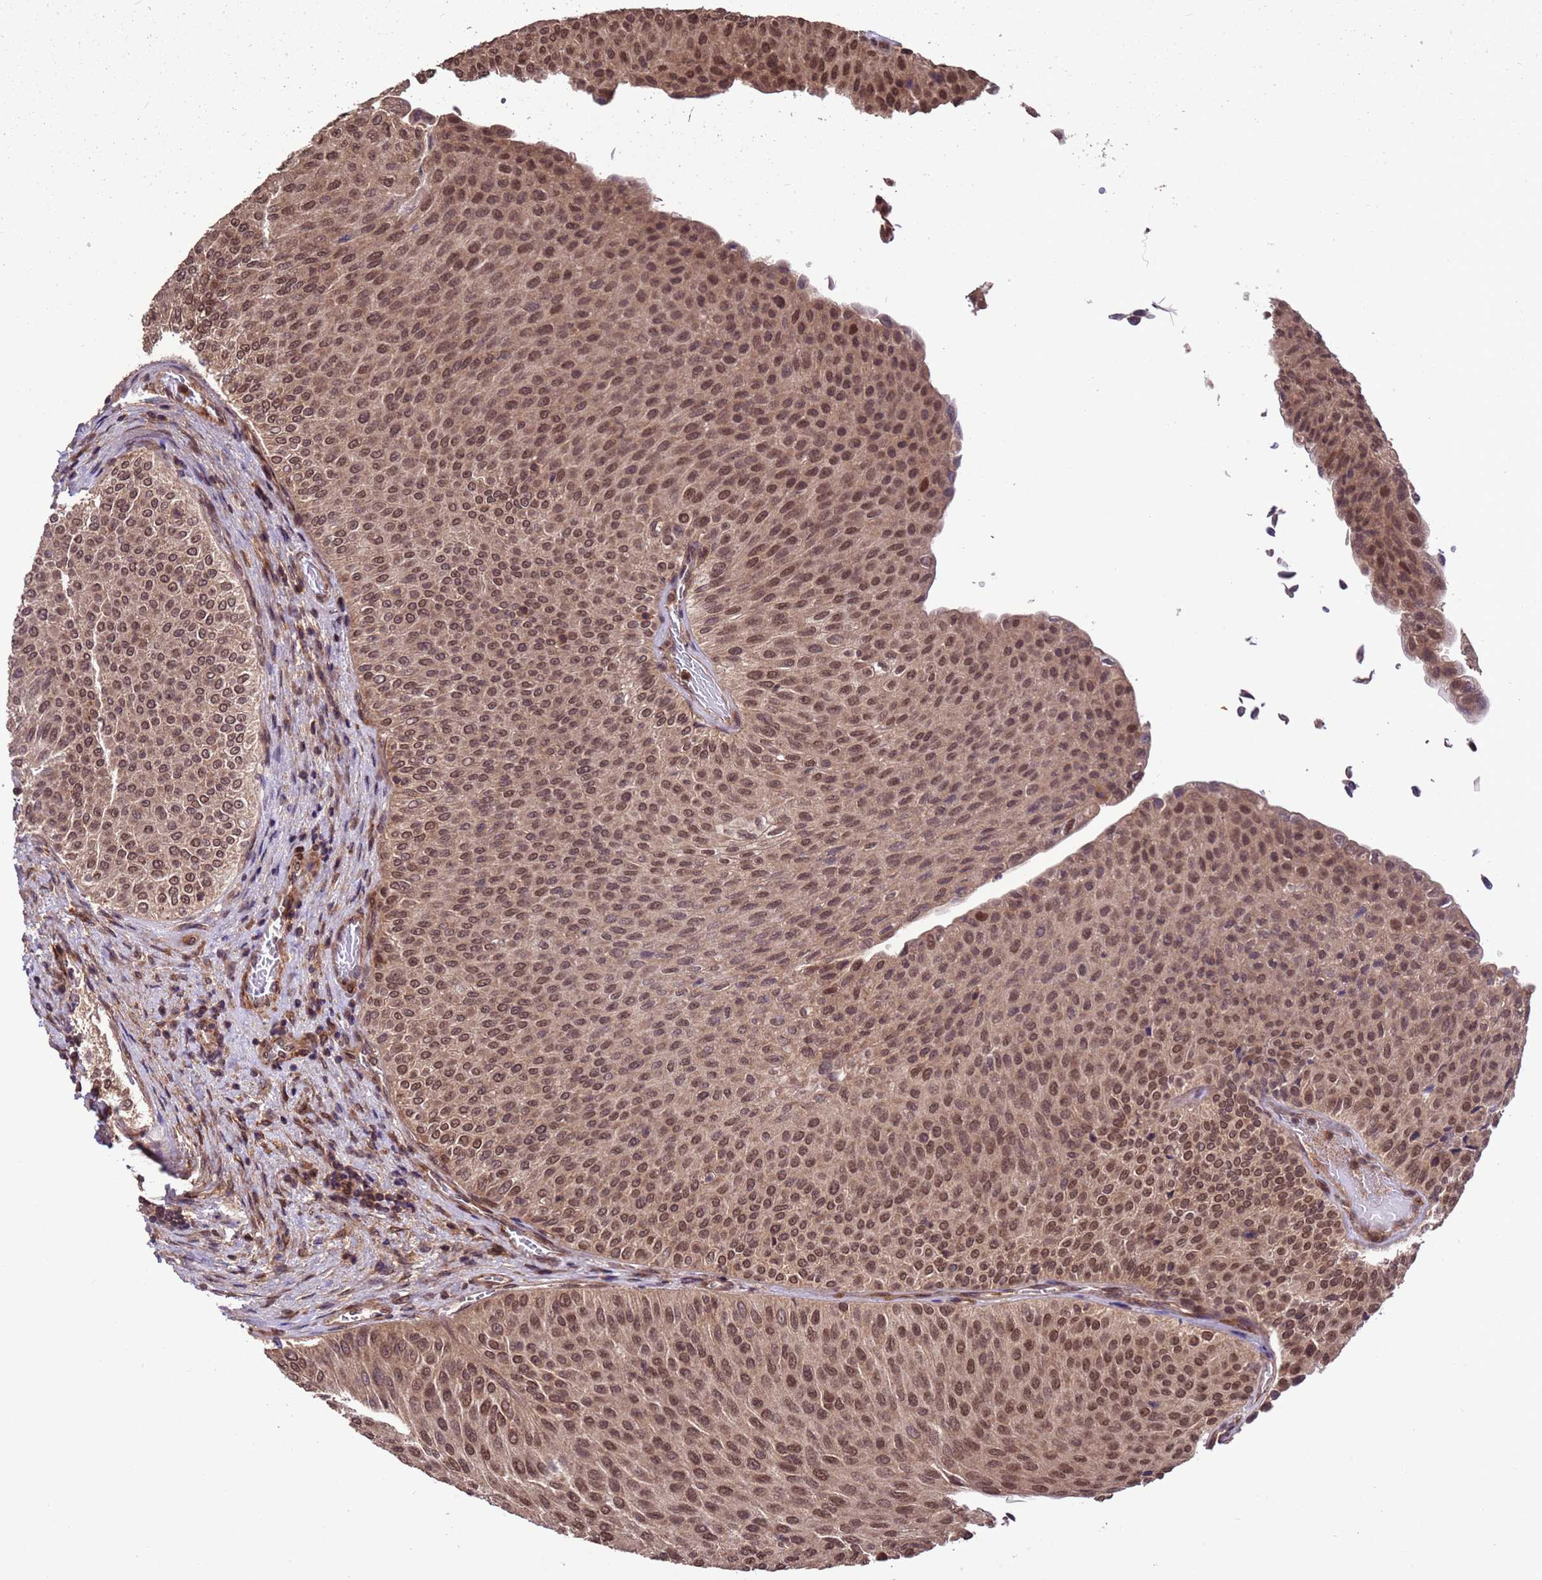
{"staining": {"intensity": "moderate", "quantity": ">75%", "location": "nuclear"}, "tissue": "urothelial cancer", "cell_type": "Tumor cells", "image_type": "cancer", "snomed": [{"axis": "morphology", "description": "Urothelial carcinoma, Low grade"}, {"axis": "topography", "description": "Urinary bladder"}], "caption": "This is an image of IHC staining of urothelial carcinoma (low-grade), which shows moderate positivity in the nuclear of tumor cells.", "gene": "VSTM4", "patient": {"sex": "male", "age": 78}}